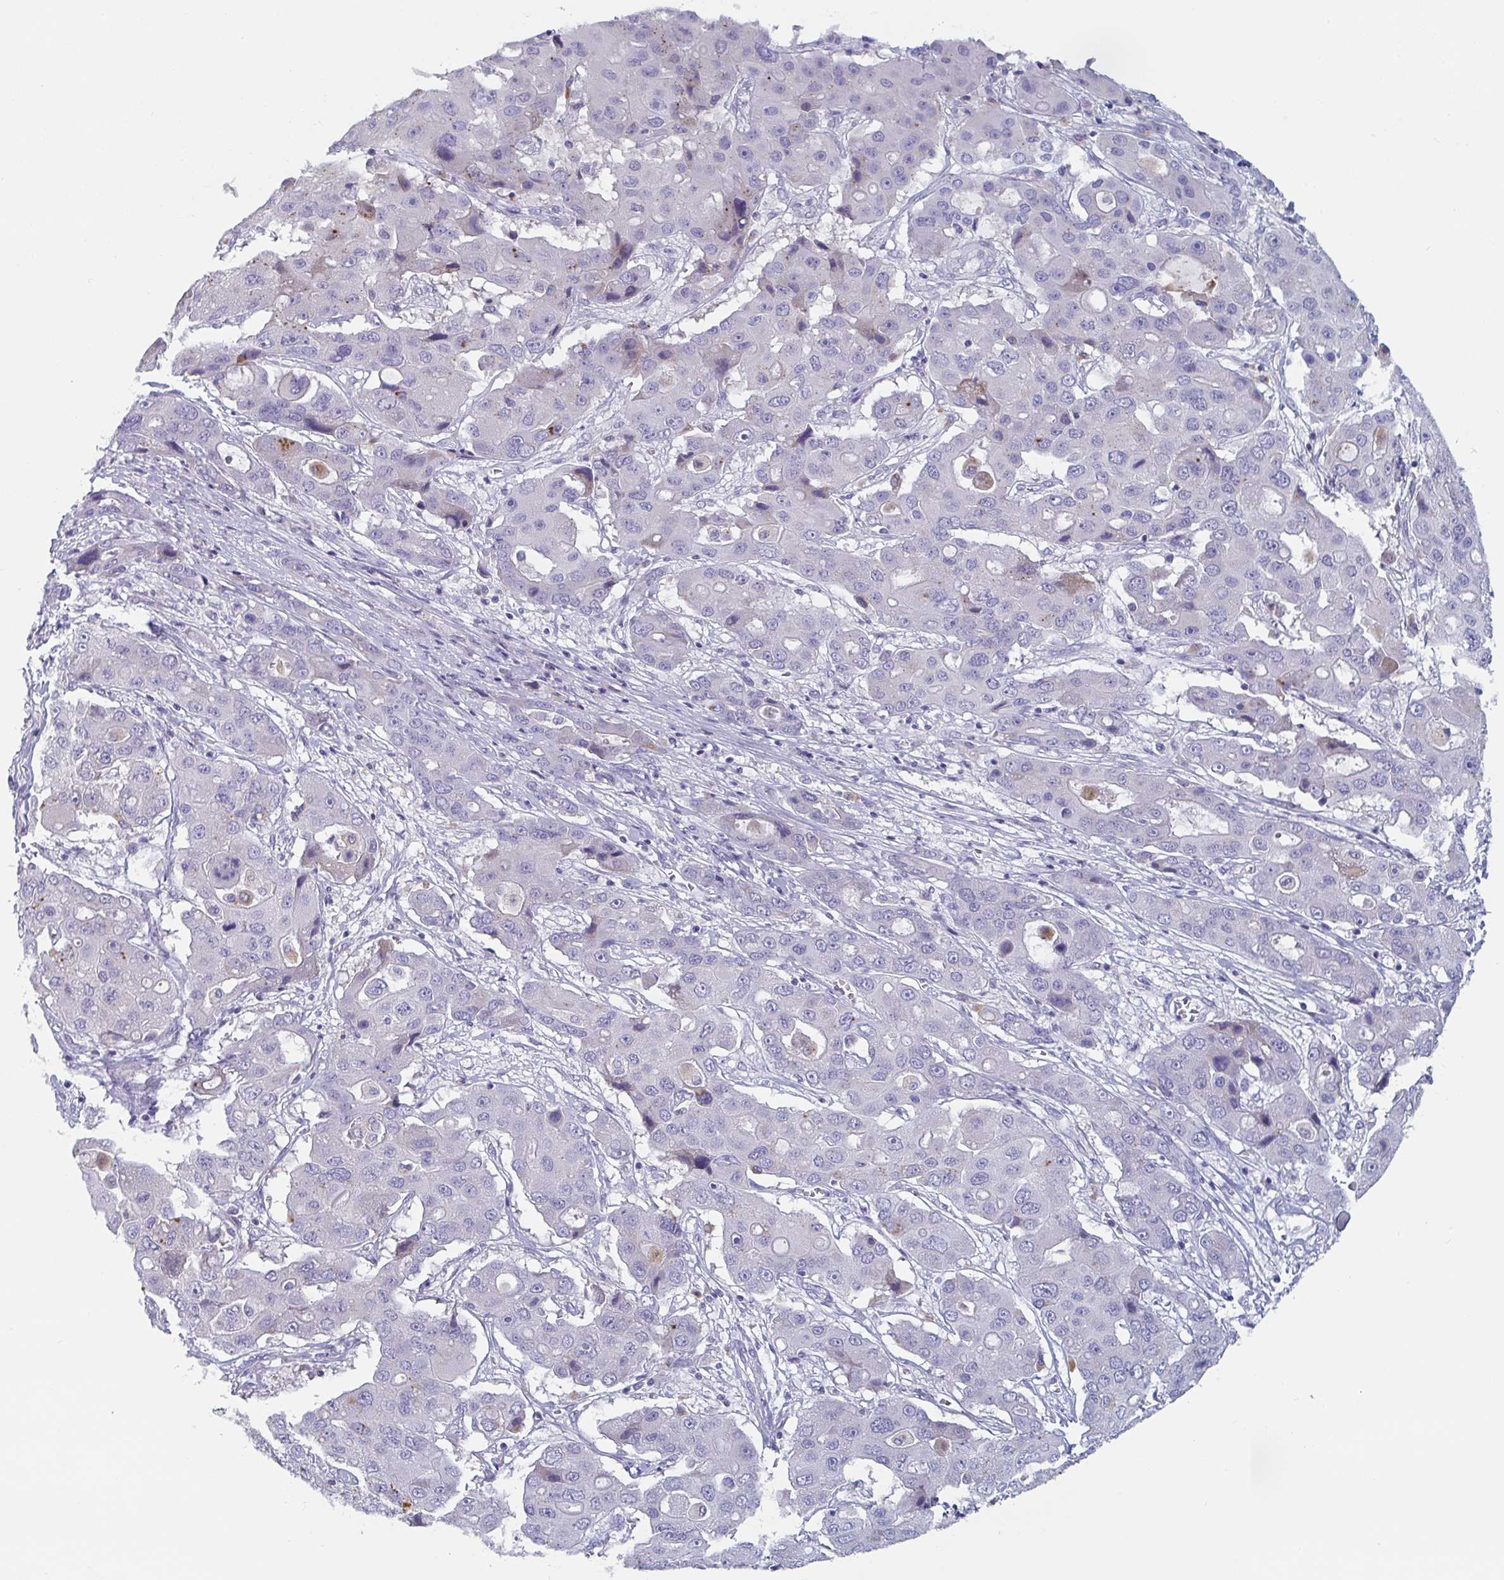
{"staining": {"intensity": "negative", "quantity": "none", "location": "none"}, "tissue": "liver cancer", "cell_type": "Tumor cells", "image_type": "cancer", "snomed": [{"axis": "morphology", "description": "Cholangiocarcinoma"}, {"axis": "topography", "description": "Liver"}], "caption": "Liver cholangiocarcinoma was stained to show a protein in brown. There is no significant expression in tumor cells.", "gene": "NT5C3B", "patient": {"sex": "male", "age": 67}}